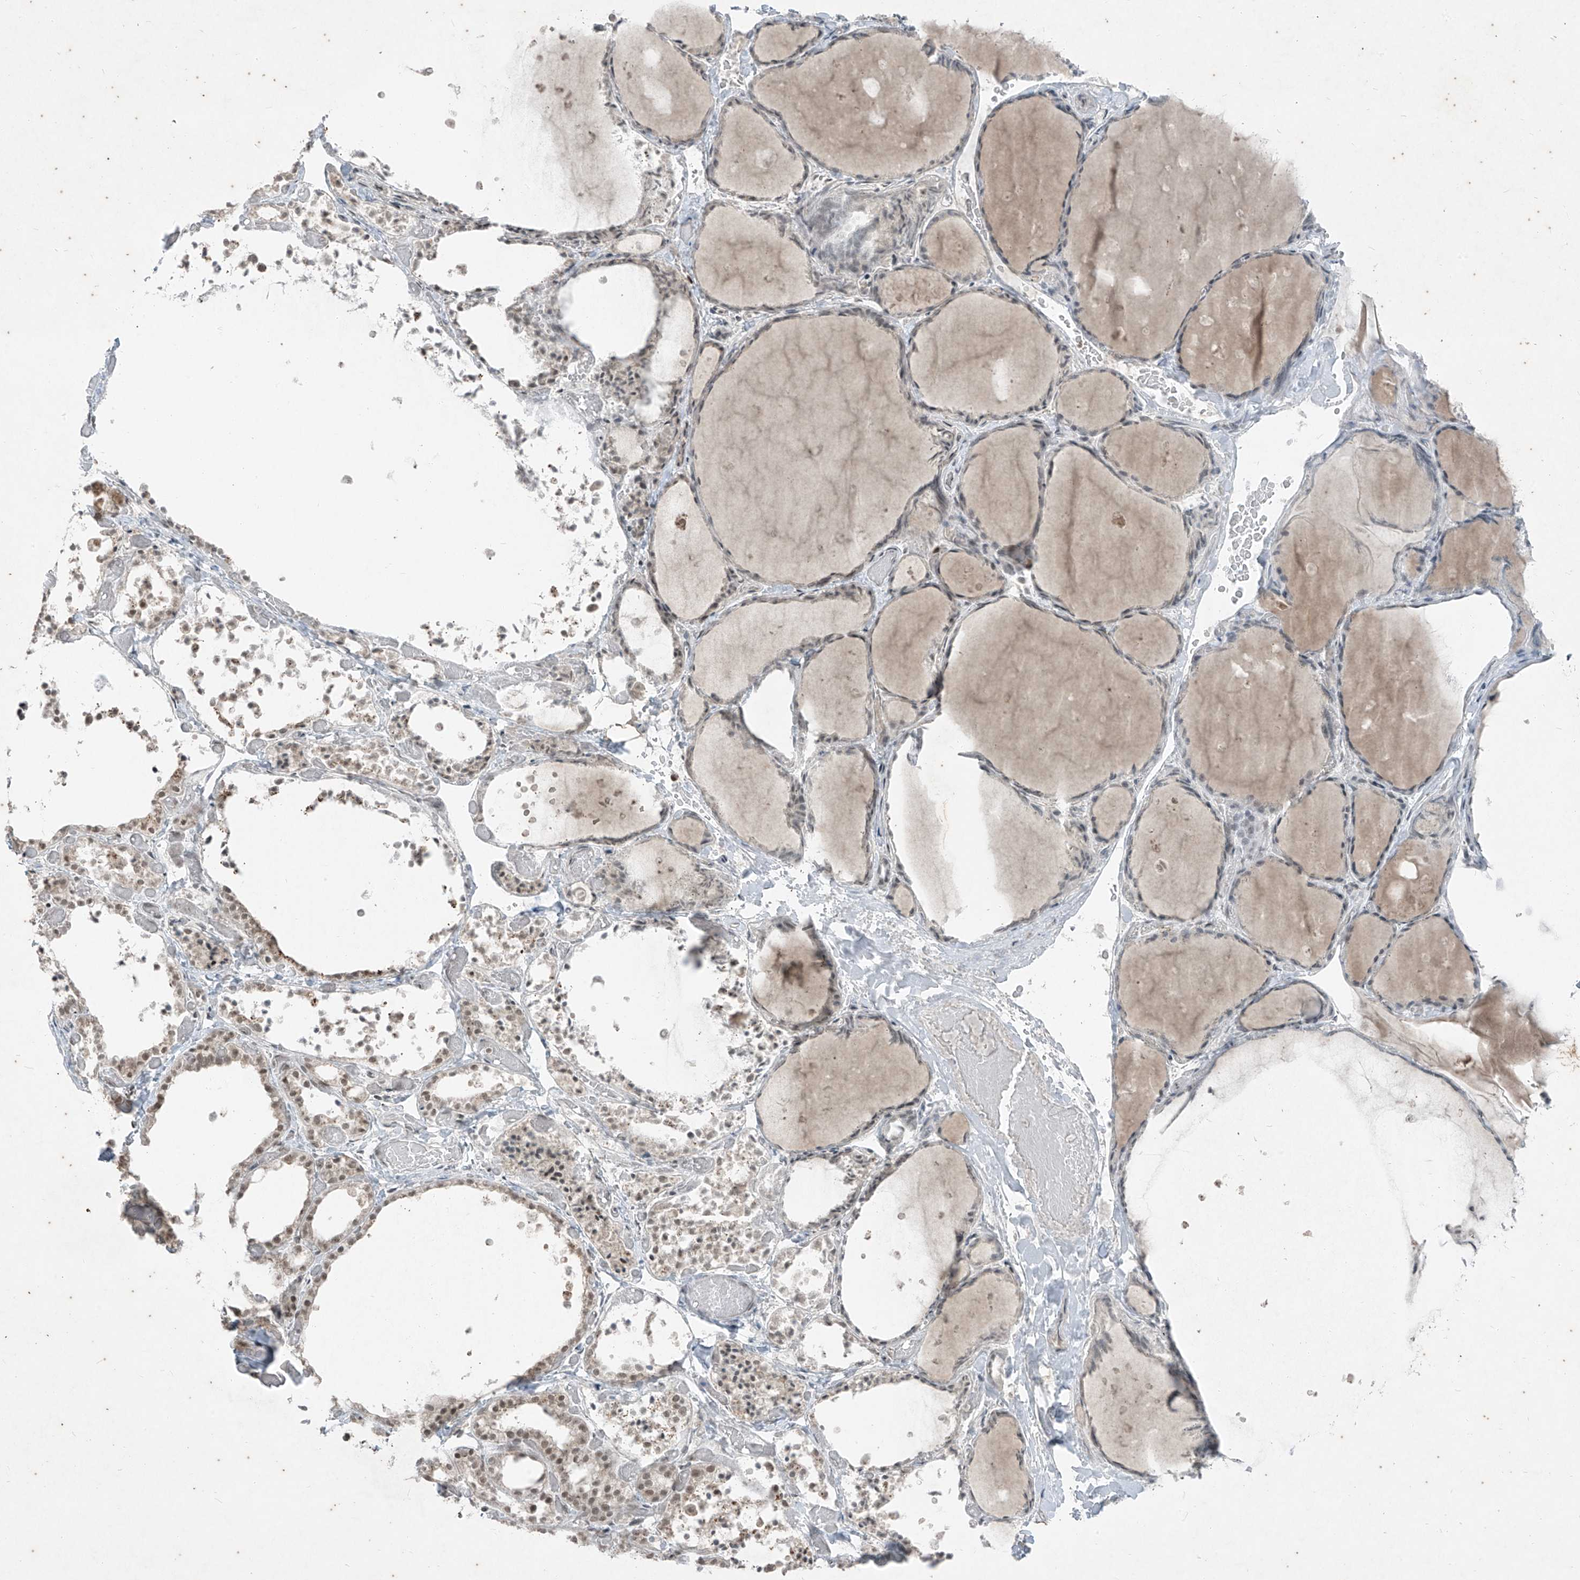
{"staining": {"intensity": "moderate", "quantity": ">75%", "location": "nuclear"}, "tissue": "thyroid gland", "cell_type": "Glandular cells", "image_type": "normal", "snomed": [{"axis": "morphology", "description": "Normal tissue, NOS"}, {"axis": "topography", "description": "Thyroid gland"}], "caption": "Thyroid gland stained with a brown dye demonstrates moderate nuclear positive positivity in approximately >75% of glandular cells.", "gene": "ZNF354B", "patient": {"sex": "female", "age": 44}}